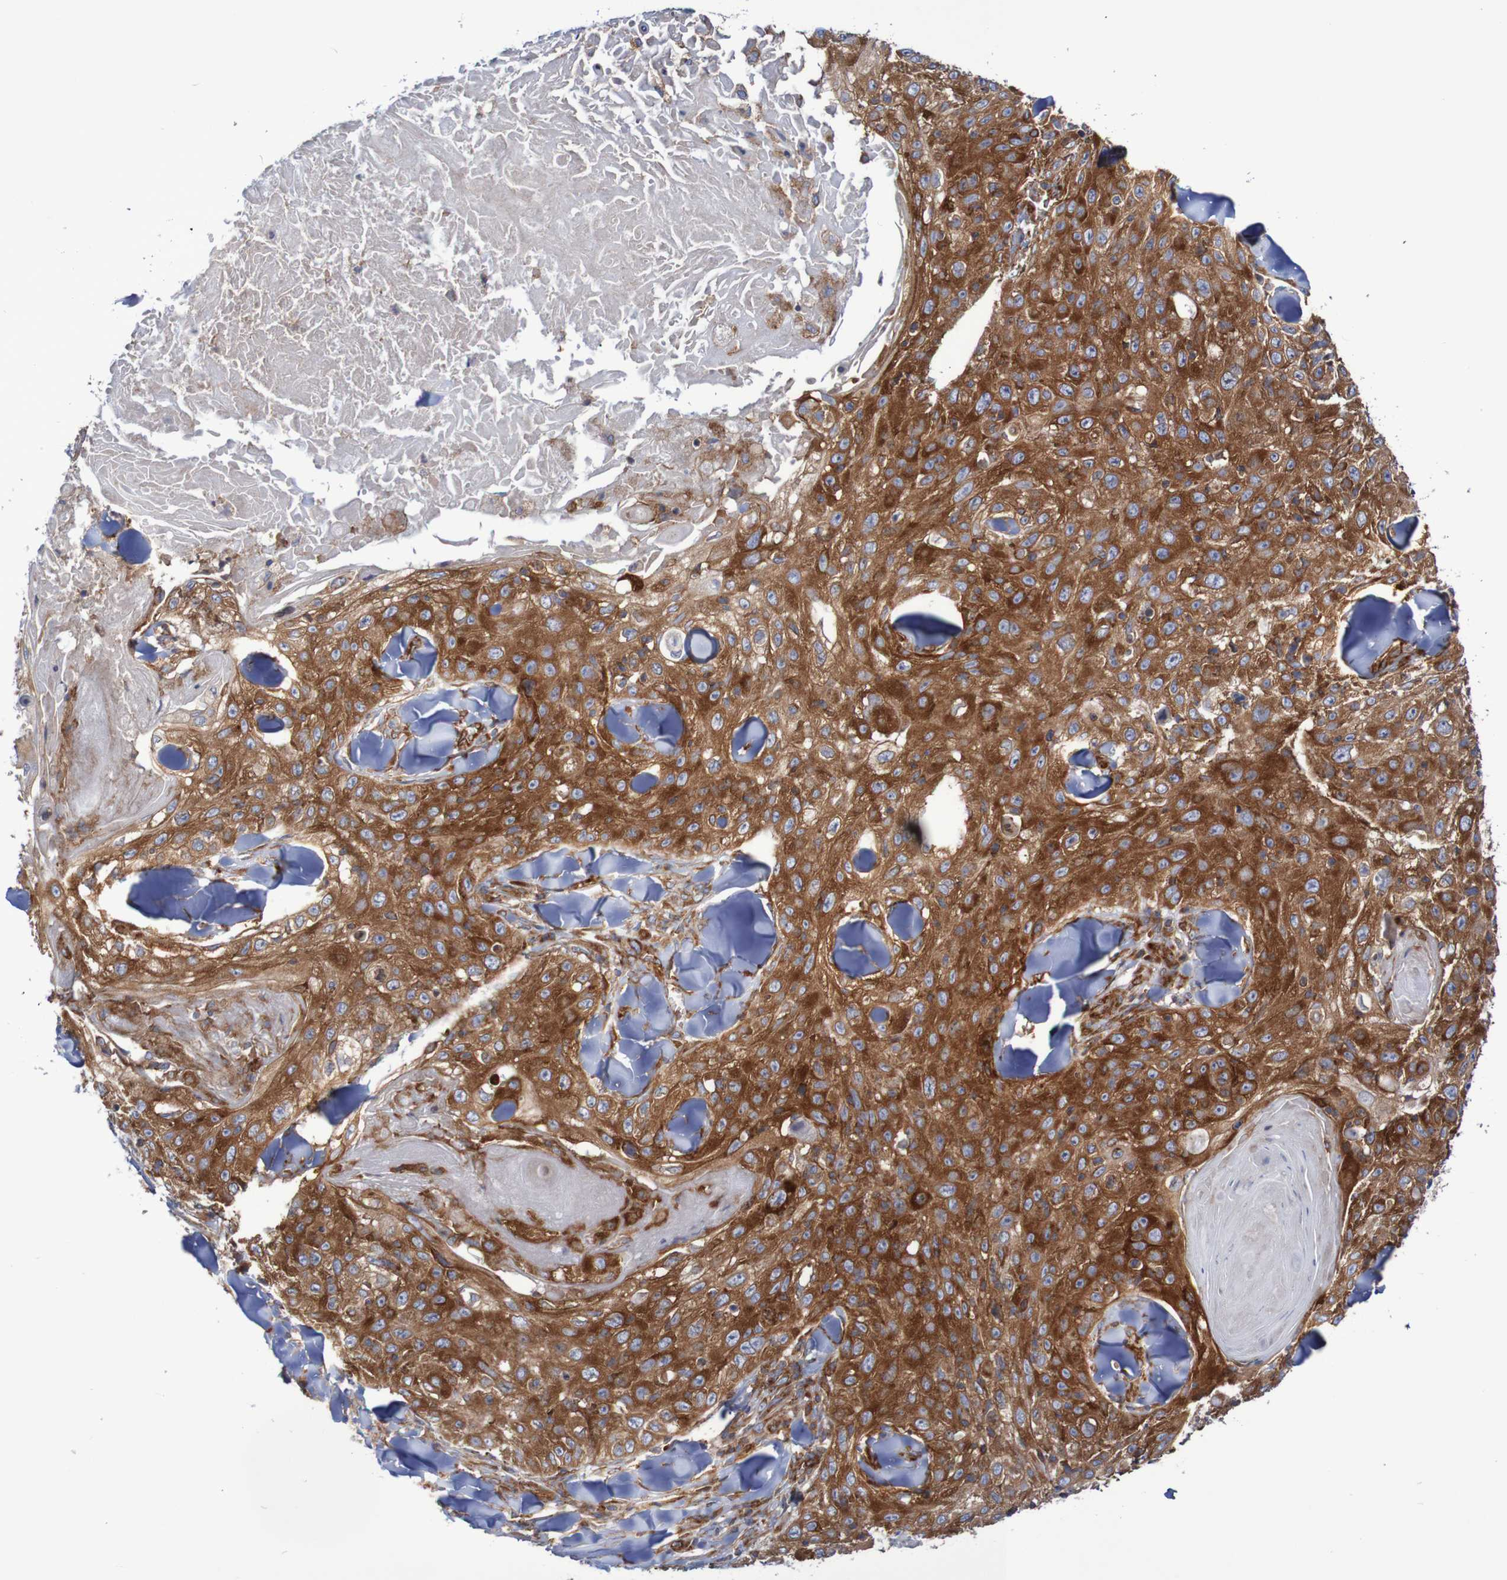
{"staining": {"intensity": "strong", "quantity": ">75%", "location": "cytoplasmic/membranous"}, "tissue": "skin cancer", "cell_type": "Tumor cells", "image_type": "cancer", "snomed": [{"axis": "morphology", "description": "Squamous cell carcinoma, NOS"}, {"axis": "topography", "description": "Skin"}], "caption": "Immunohistochemistry of skin cancer (squamous cell carcinoma) shows high levels of strong cytoplasmic/membranous positivity in approximately >75% of tumor cells.", "gene": "FXR2", "patient": {"sex": "male", "age": 86}}